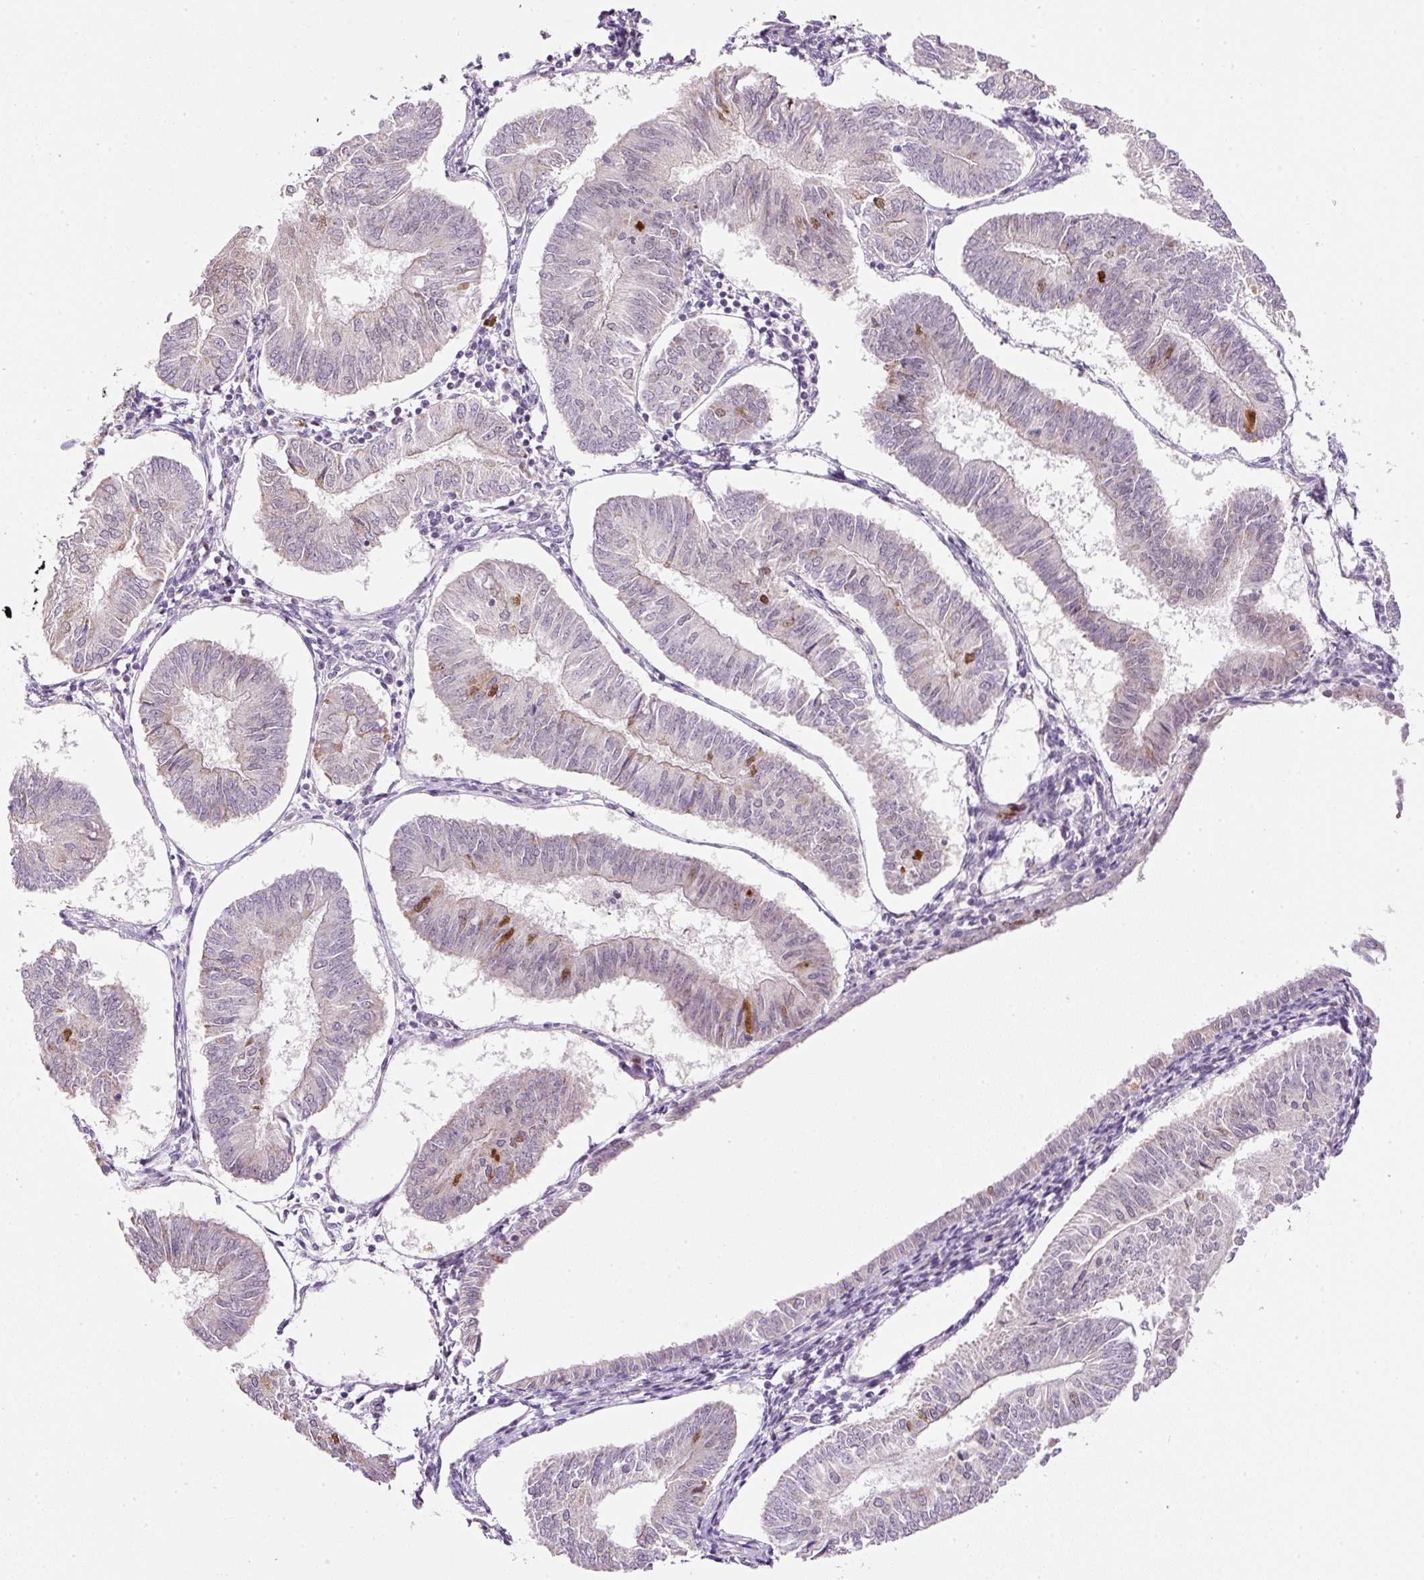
{"staining": {"intensity": "moderate", "quantity": "<25%", "location": "nuclear"}, "tissue": "endometrial cancer", "cell_type": "Tumor cells", "image_type": "cancer", "snomed": [{"axis": "morphology", "description": "Adenocarcinoma, NOS"}, {"axis": "topography", "description": "Endometrium"}], "caption": "Tumor cells exhibit moderate nuclear expression in about <25% of cells in endometrial cancer.", "gene": "KPNA2", "patient": {"sex": "female", "age": 58}}